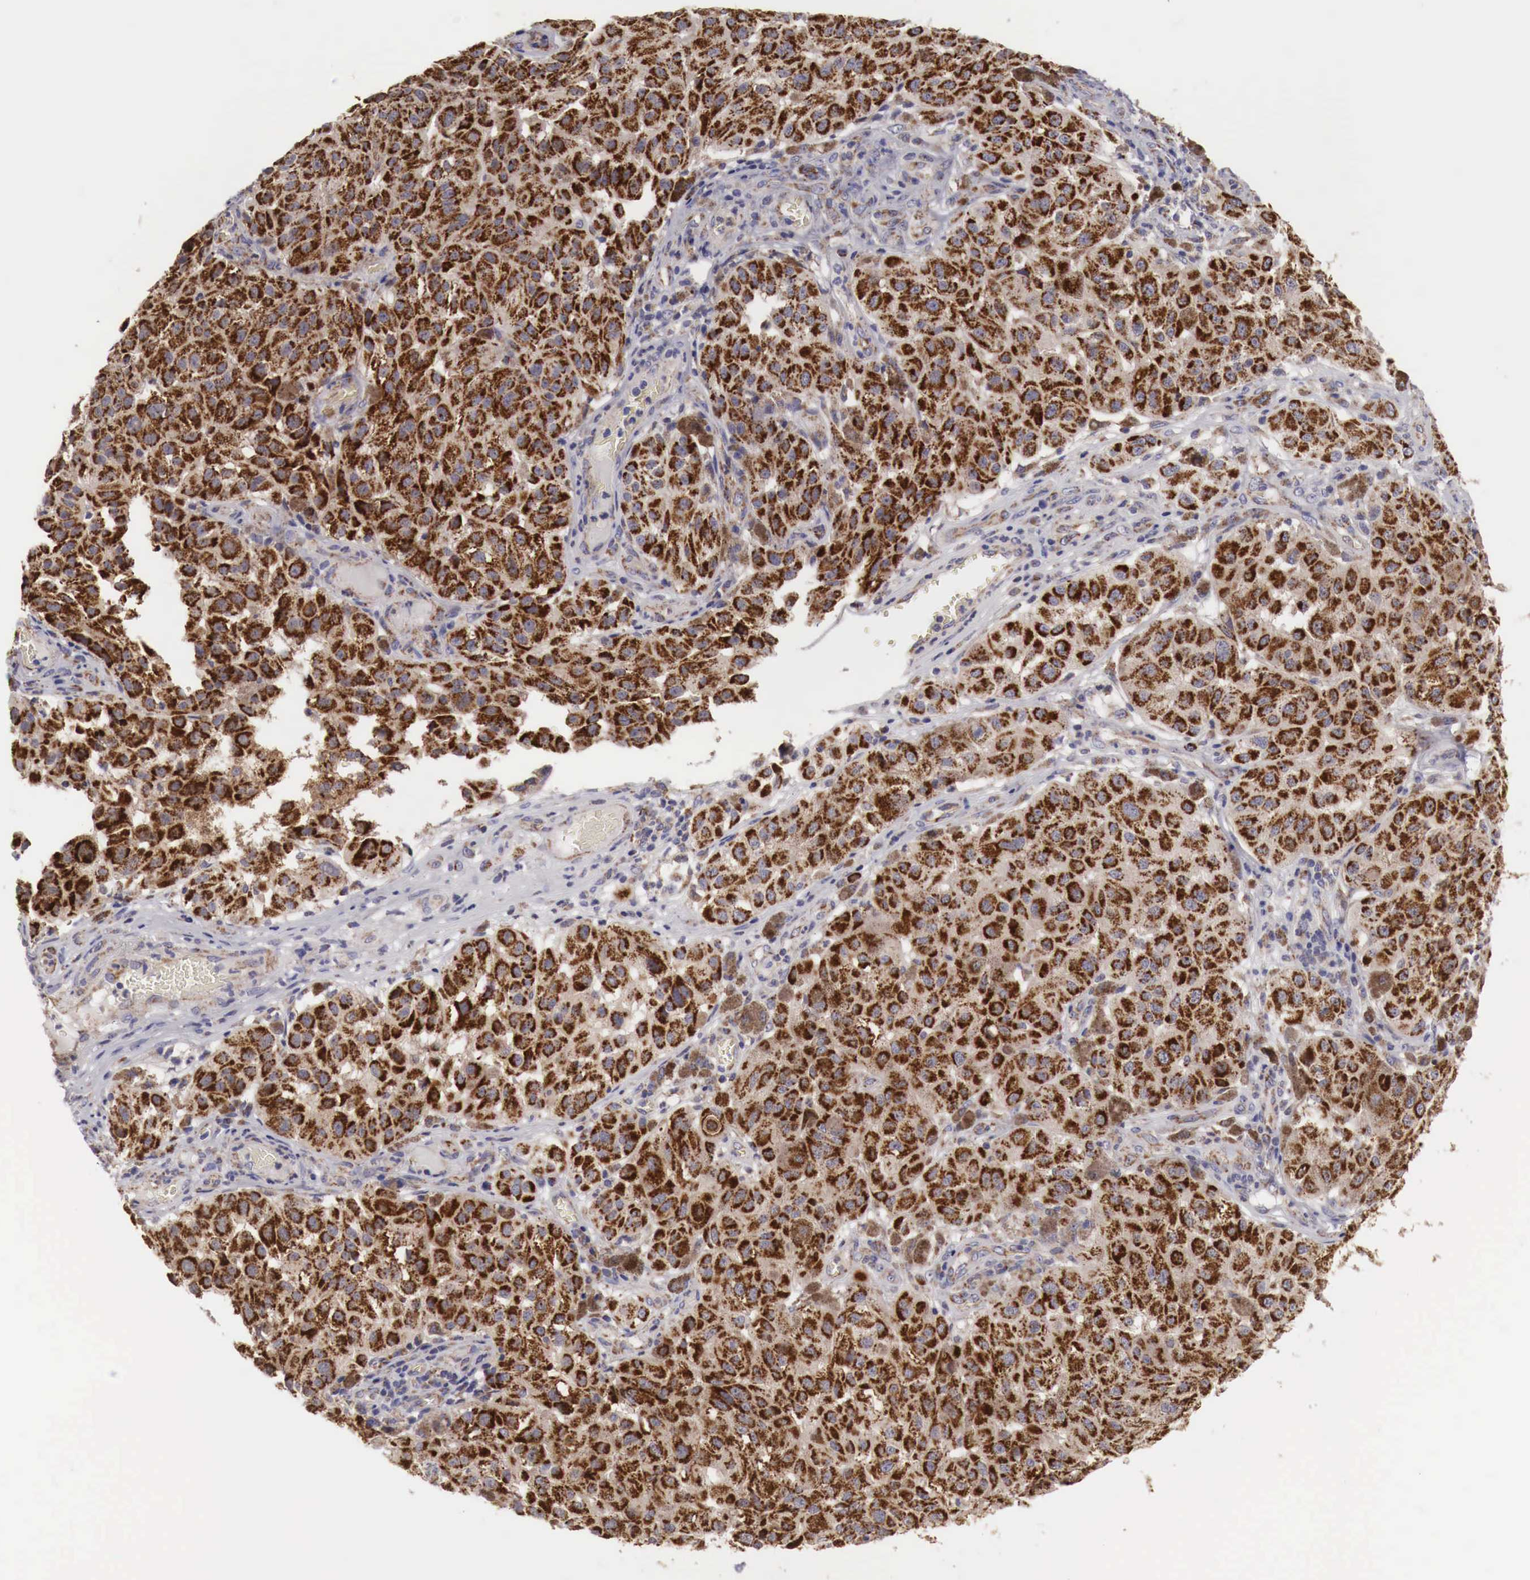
{"staining": {"intensity": "strong", "quantity": ">75%", "location": "cytoplasmic/membranous"}, "tissue": "melanoma", "cell_type": "Tumor cells", "image_type": "cancer", "snomed": [{"axis": "morphology", "description": "Malignant melanoma, NOS"}, {"axis": "topography", "description": "Skin"}], "caption": "Immunohistochemical staining of malignant melanoma shows strong cytoplasmic/membranous protein positivity in approximately >75% of tumor cells. The staining is performed using DAB brown chromogen to label protein expression. The nuclei are counter-stained blue using hematoxylin.", "gene": "XPNPEP3", "patient": {"sex": "female", "age": 64}}